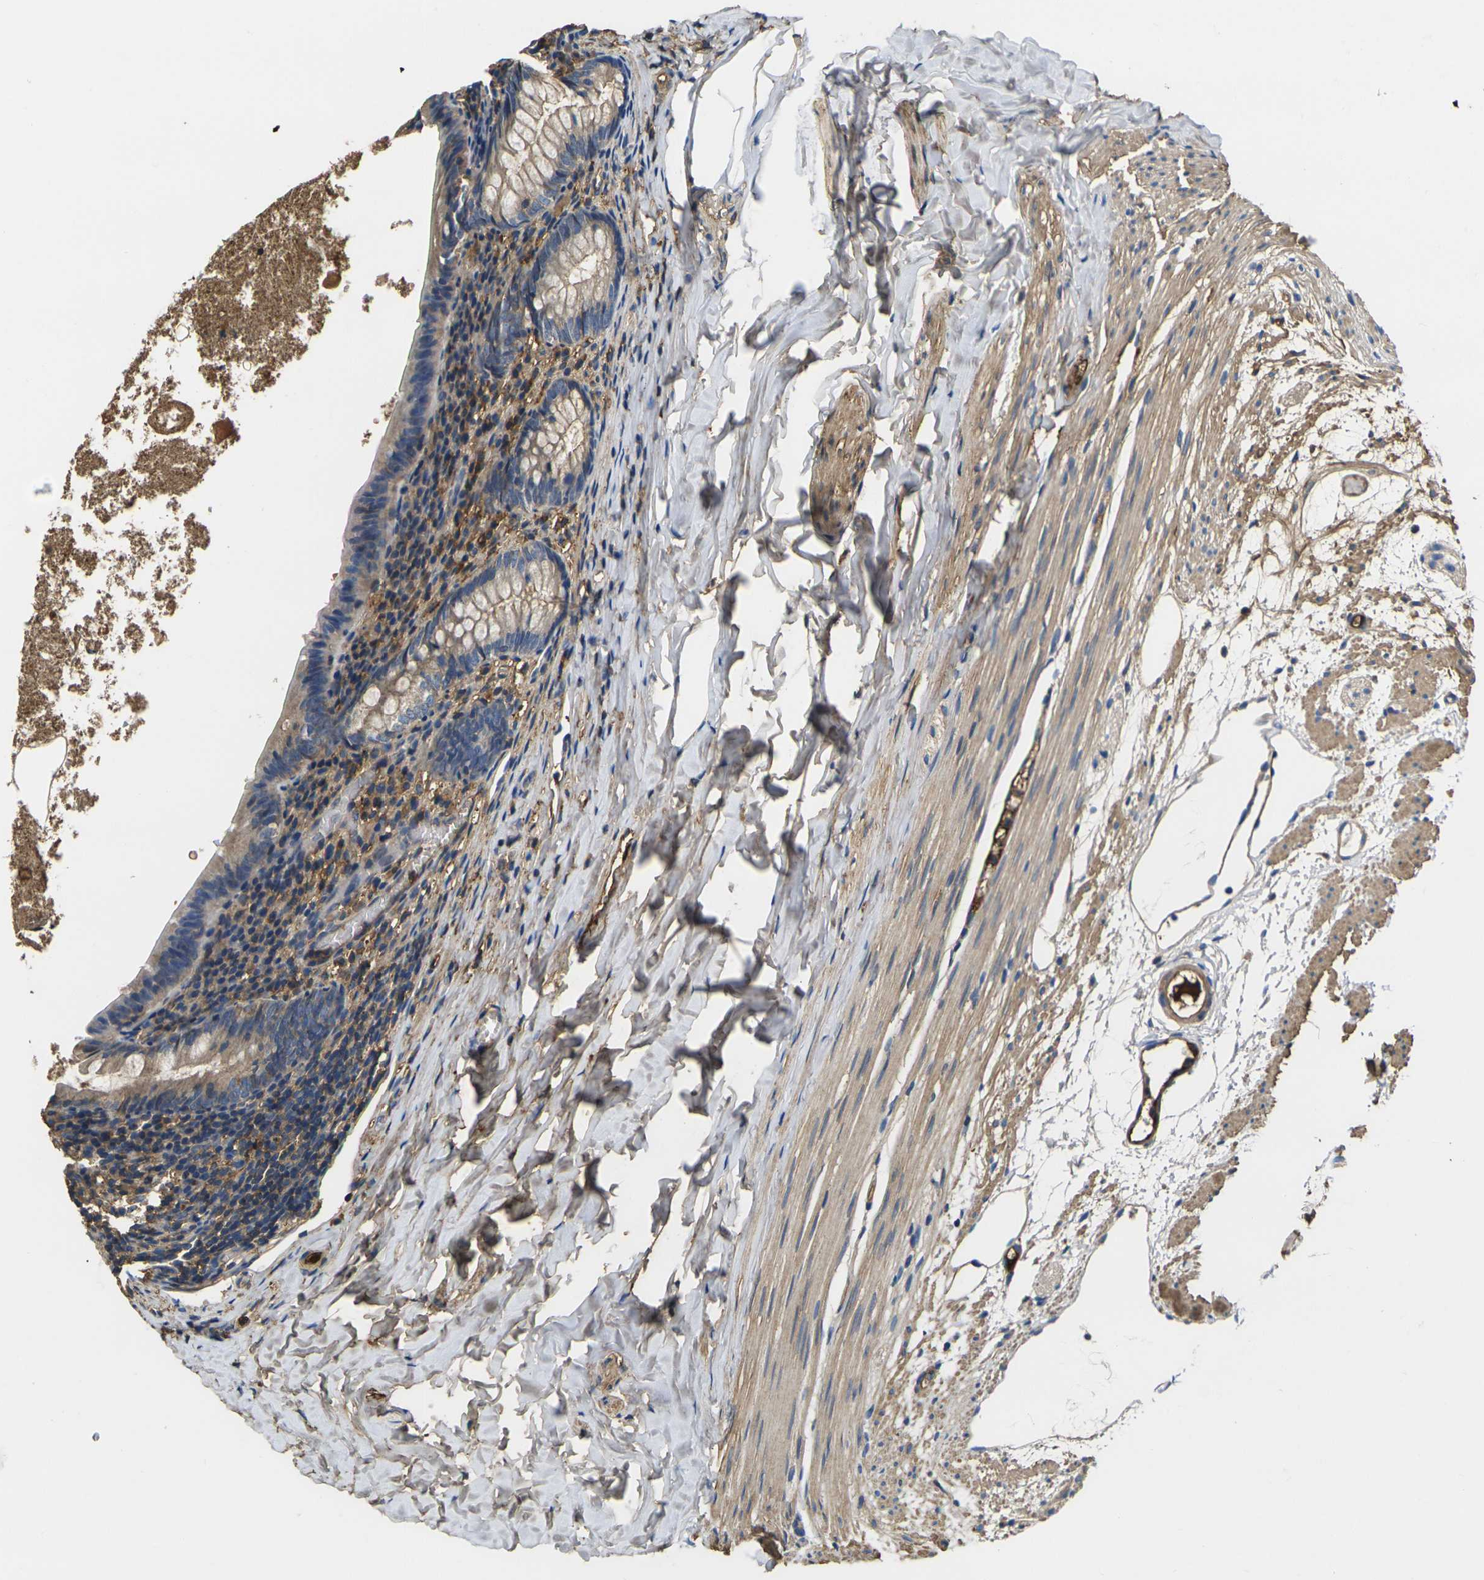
{"staining": {"intensity": "moderate", "quantity": ">75%", "location": "cytoplasmic/membranous"}, "tissue": "appendix", "cell_type": "Glandular cells", "image_type": "normal", "snomed": [{"axis": "morphology", "description": "Normal tissue, NOS"}, {"axis": "topography", "description": "Appendix"}], "caption": "Approximately >75% of glandular cells in unremarkable appendix exhibit moderate cytoplasmic/membranous protein expression as visualized by brown immunohistochemical staining.", "gene": "HSPG2", "patient": {"sex": "female", "age": 10}}